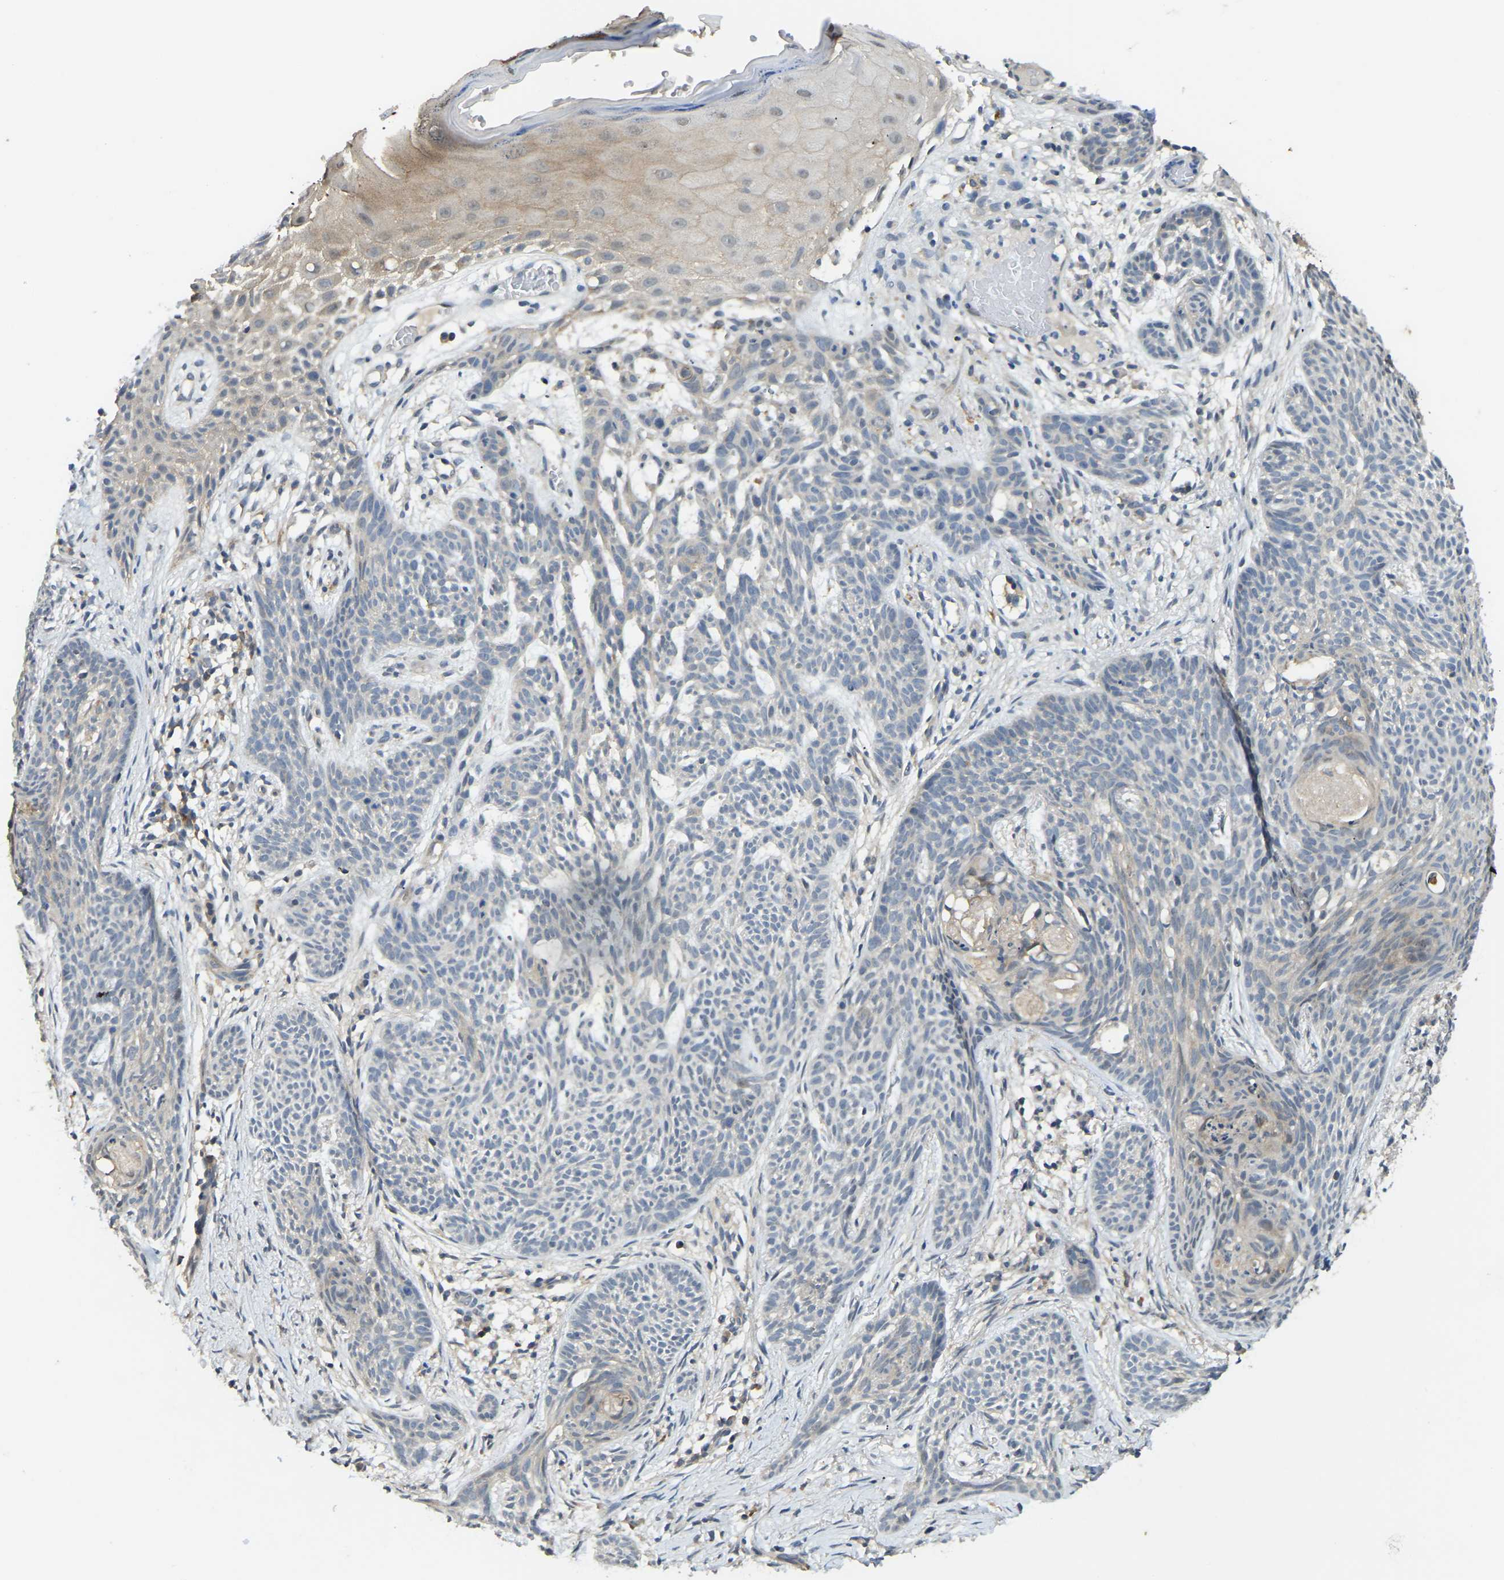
{"staining": {"intensity": "negative", "quantity": "none", "location": "none"}, "tissue": "skin cancer", "cell_type": "Tumor cells", "image_type": "cancer", "snomed": [{"axis": "morphology", "description": "Basal cell carcinoma"}, {"axis": "topography", "description": "Skin"}], "caption": "The histopathology image shows no staining of tumor cells in skin cancer (basal cell carcinoma).", "gene": "AHNAK", "patient": {"sex": "female", "age": 59}}